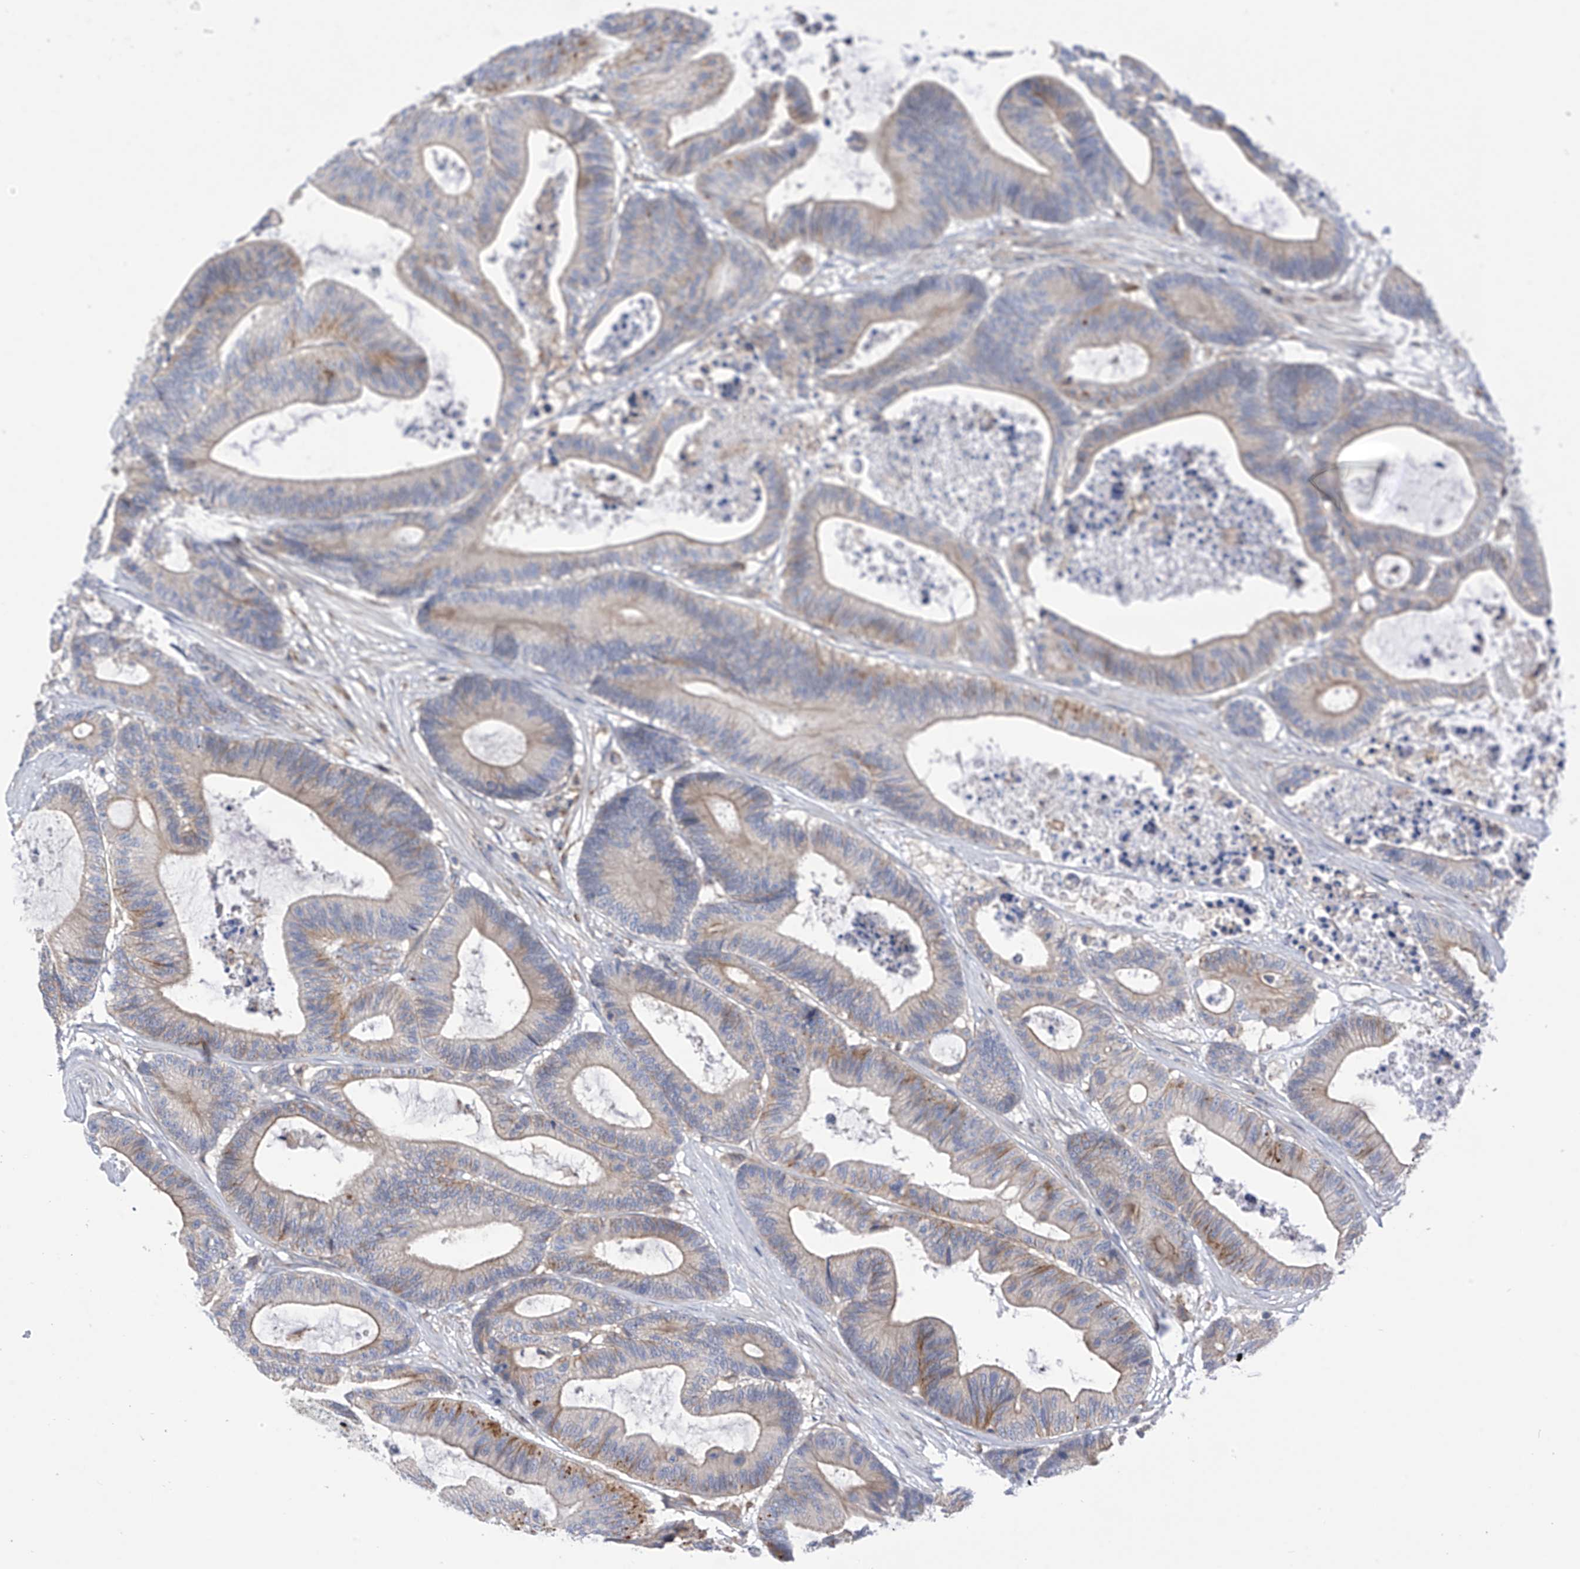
{"staining": {"intensity": "moderate", "quantity": "<25%", "location": "cytoplasmic/membranous"}, "tissue": "colorectal cancer", "cell_type": "Tumor cells", "image_type": "cancer", "snomed": [{"axis": "morphology", "description": "Adenocarcinoma, NOS"}, {"axis": "topography", "description": "Colon"}], "caption": "Immunohistochemical staining of colorectal adenocarcinoma demonstrates low levels of moderate cytoplasmic/membranous protein expression in approximately <25% of tumor cells.", "gene": "P2RX7", "patient": {"sex": "female", "age": 84}}